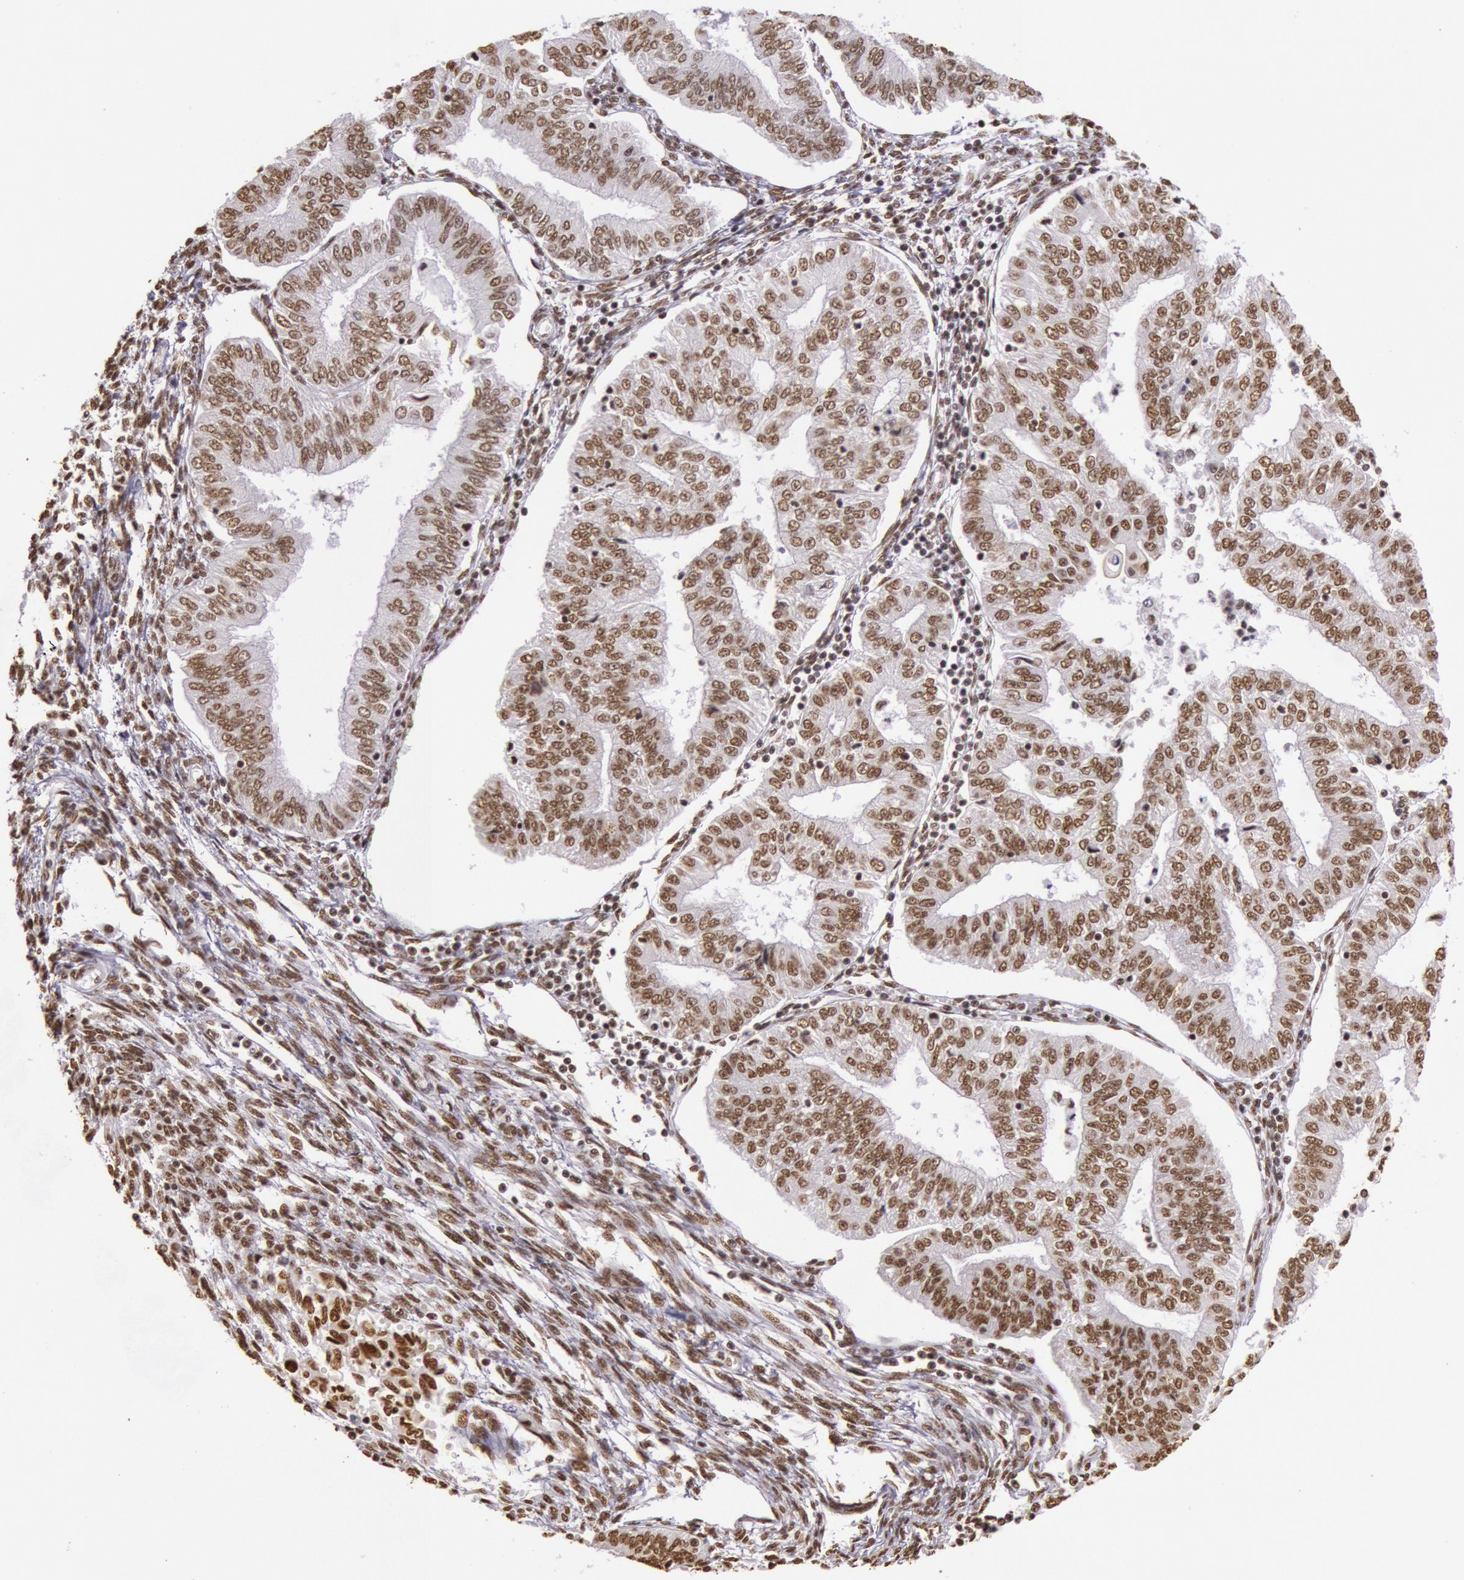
{"staining": {"intensity": "moderate", "quantity": ">75%", "location": "nuclear"}, "tissue": "endometrial cancer", "cell_type": "Tumor cells", "image_type": "cancer", "snomed": [{"axis": "morphology", "description": "Adenocarcinoma, NOS"}, {"axis": "topography", "description": "Endometrium"}], "caption": "The image shows immunohistochemical staining of endometrial cancer (adenocarcinoma). There is moderate nuclear expression is seen in approximately >75% of tumor cells.", "gene": "HNRNPH2", "patient": {"sex": "female", "age": 51}}